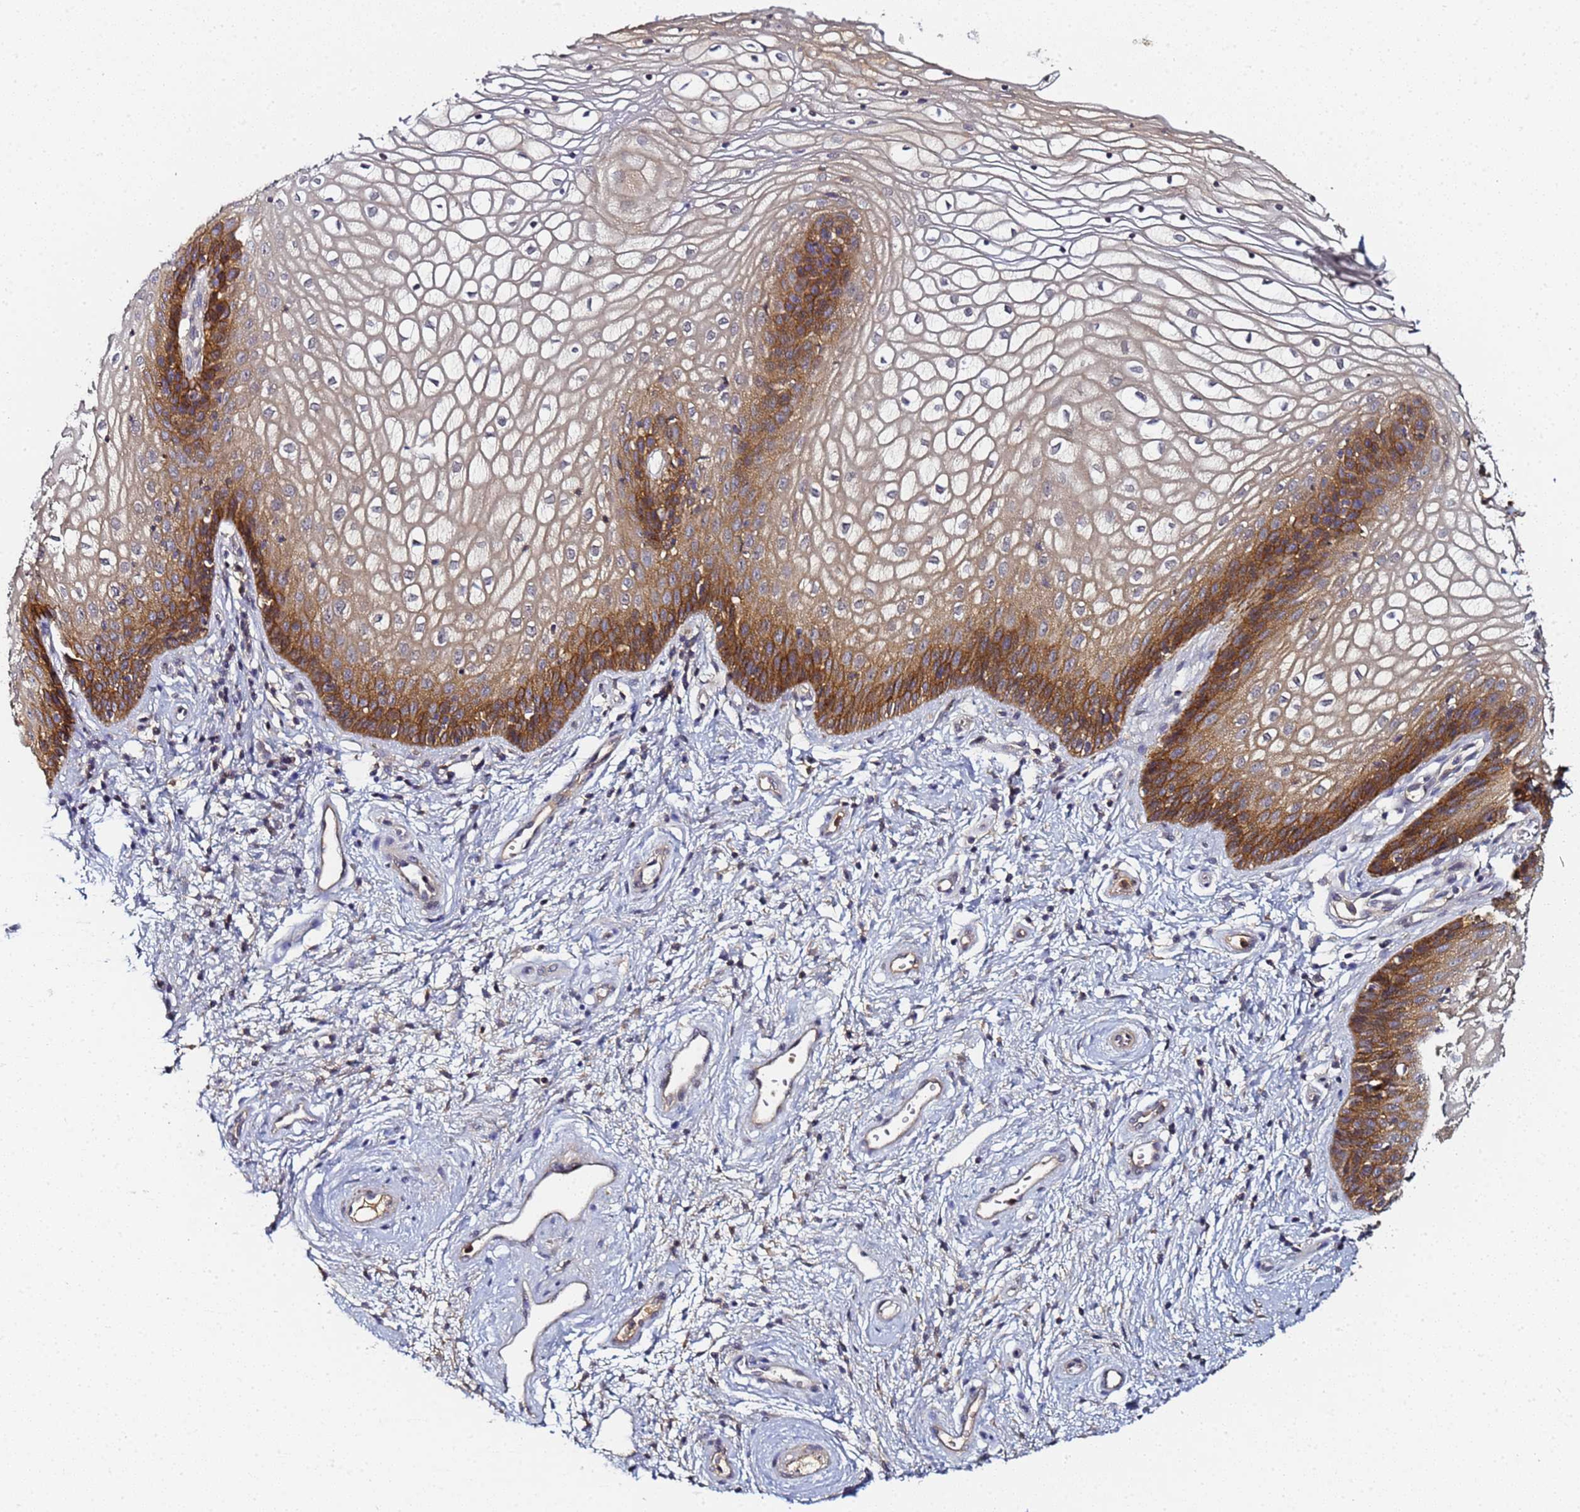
{"staining": {"intensity": "moderate", "quantity": "25%-75%", "location": "cytoplasmic/membranous"}, "tissue": "vagina", "cell_type": "Squamous epithelial cells", "image_type": "normal", "snomed": [{"axis": "morphology", "description": "Normal tissue, NOS"}, {"axis": "topography", "description": "Vagina"}], "caption": "Protein staining by IHC exhibits moderate cytoplasmic/membranous positivity in approximately 25%-75% of squamous epithelial cells in benign vagina.", "gene": "LRRC69", "patient": {"sex": "female", "age": 34}}